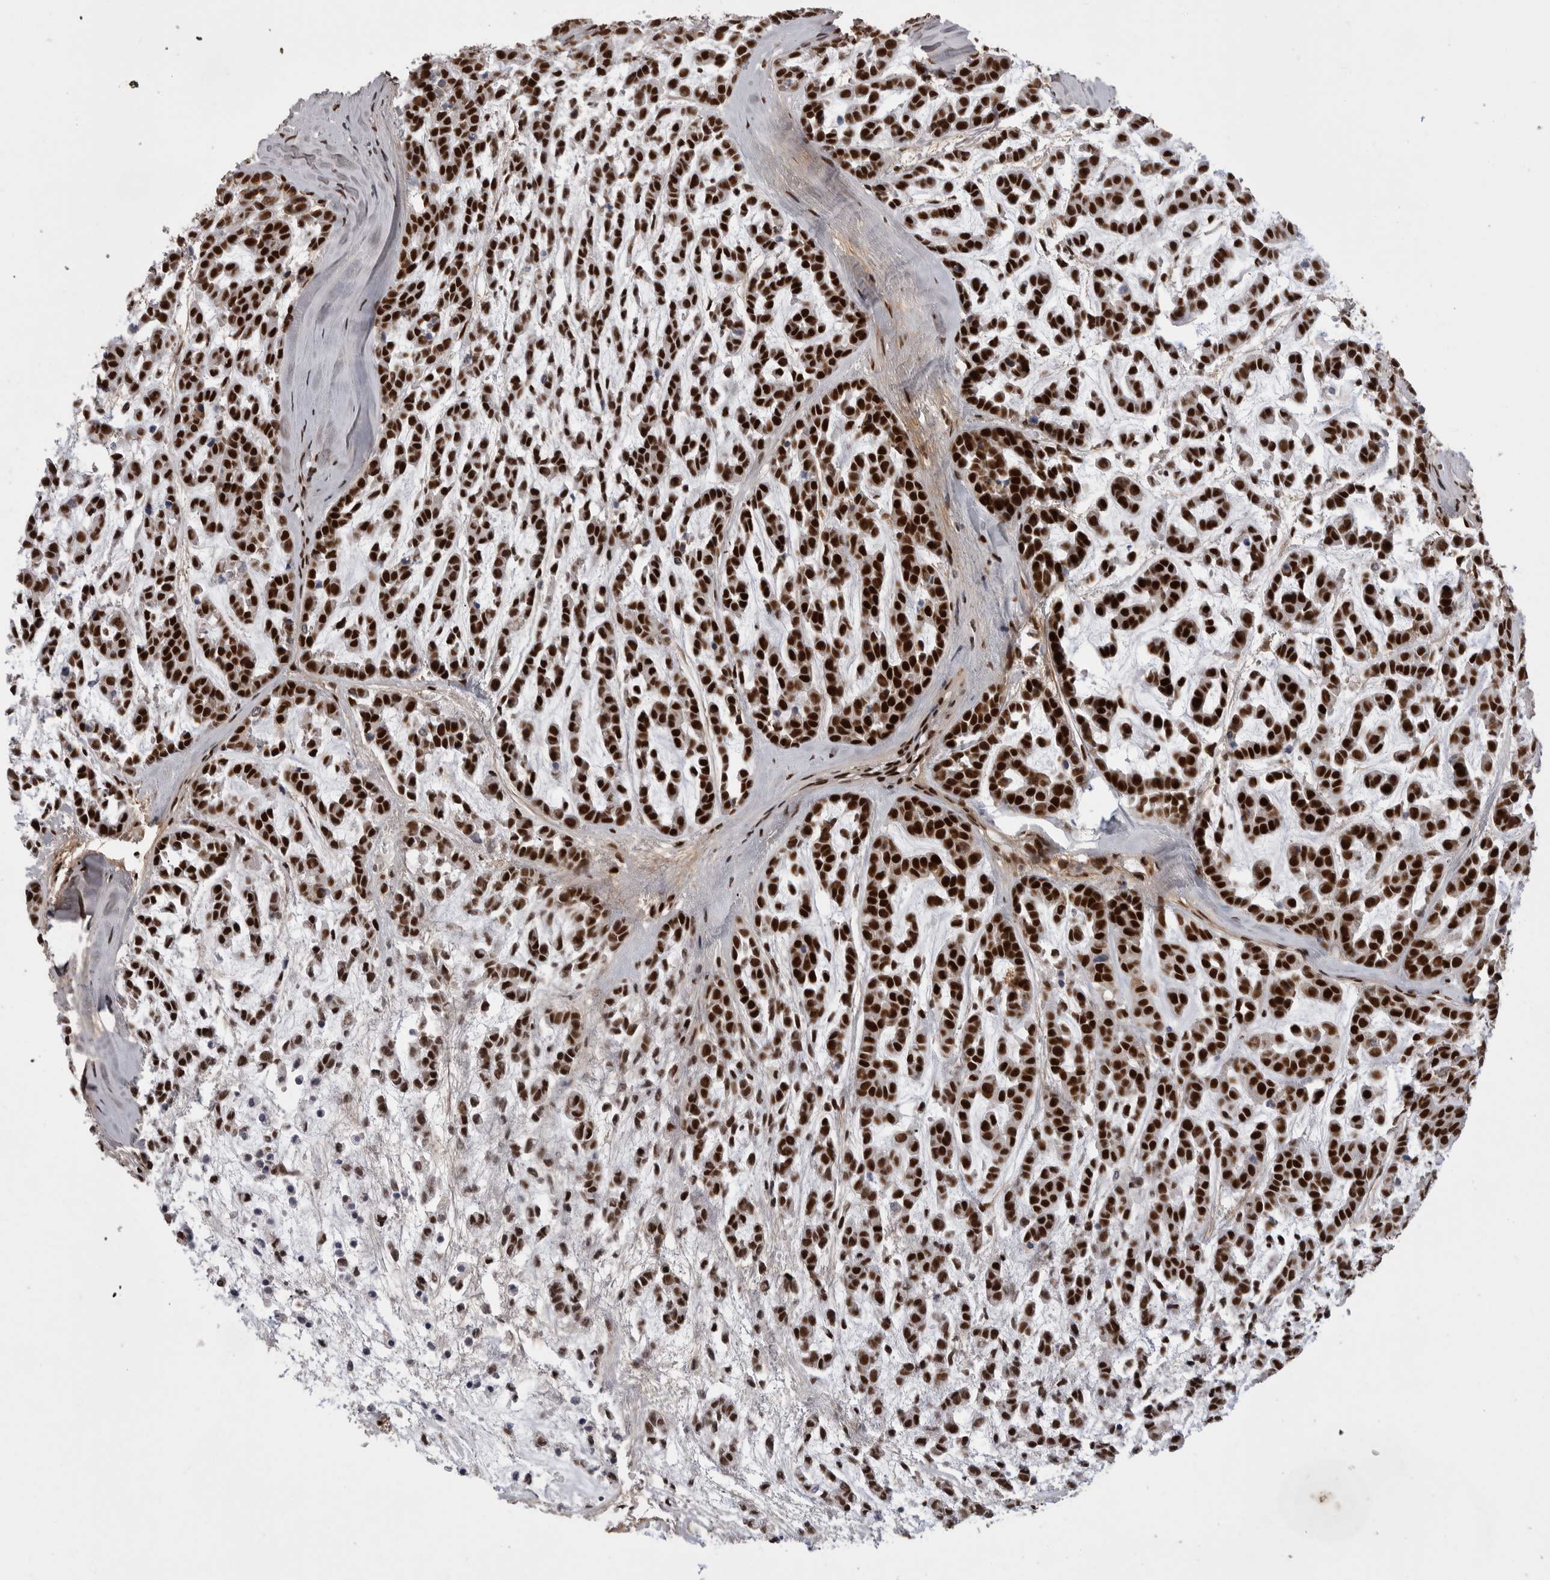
{"staining": {"intensity": "strong", "quantity": ">75%", "location": "nuclear"}, "tissue": "head and neck cancer", "cell_type": "Tumor cells", "image_type": "cancer", "snomed": [{"axis": "morphology", "description": "Adenocarcinoma, NOS"}, {"axis": "morphology", "description": "Adenoma, NOS"}, {"axis": "topography", "description": "Head-Neck"}], "caption": "The photomicrograph shows staining of head and neck adenocarcinoma, revealing strong nuclear protein expression (brown color) within tumor cells.", "gene": "PPP1R8", "patient": {"sex": "female", "age": 55}}